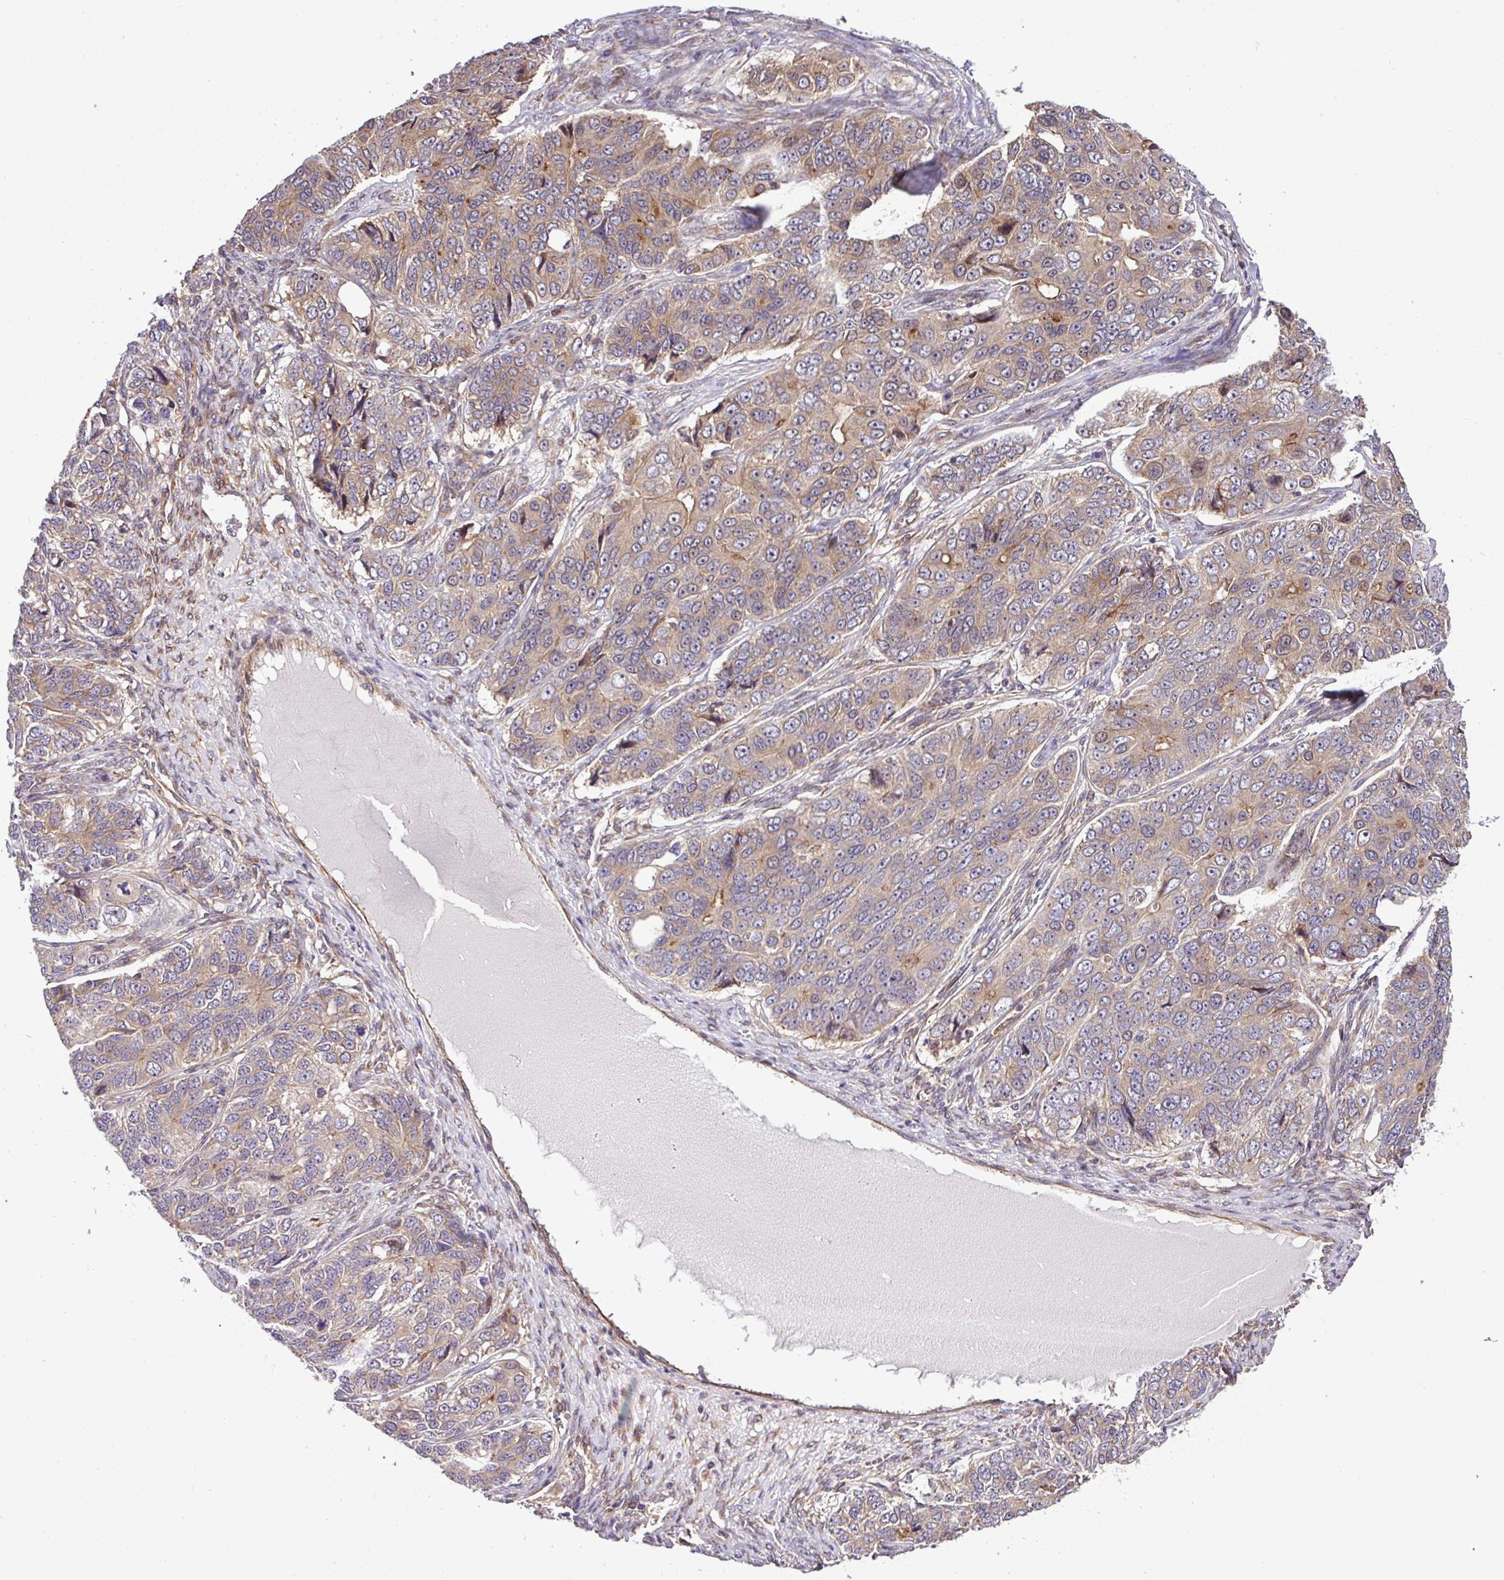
{"staining": {"intensity": "weak", "quantity": "25%-75%", "location": "cytoplasmic/membranous"}, "tissue": "ovarian cancer", "cell_type": "Tumor cells", "image_type": "cancer", "snomed": [{"axis": "morphology", "description": "Carcinoma, endometroid"}, {"axis": "topography", "description": "Ovary"}], "caption": "This is an image of immunohistochemistry (IHC) staining of endometroid carcinoma (ovarian), which shows weak expression in the cytoplasmic/membranous of tumor cells.", "gene": "DLGAP4", "patient": {"sex": "female", "age": 51}}